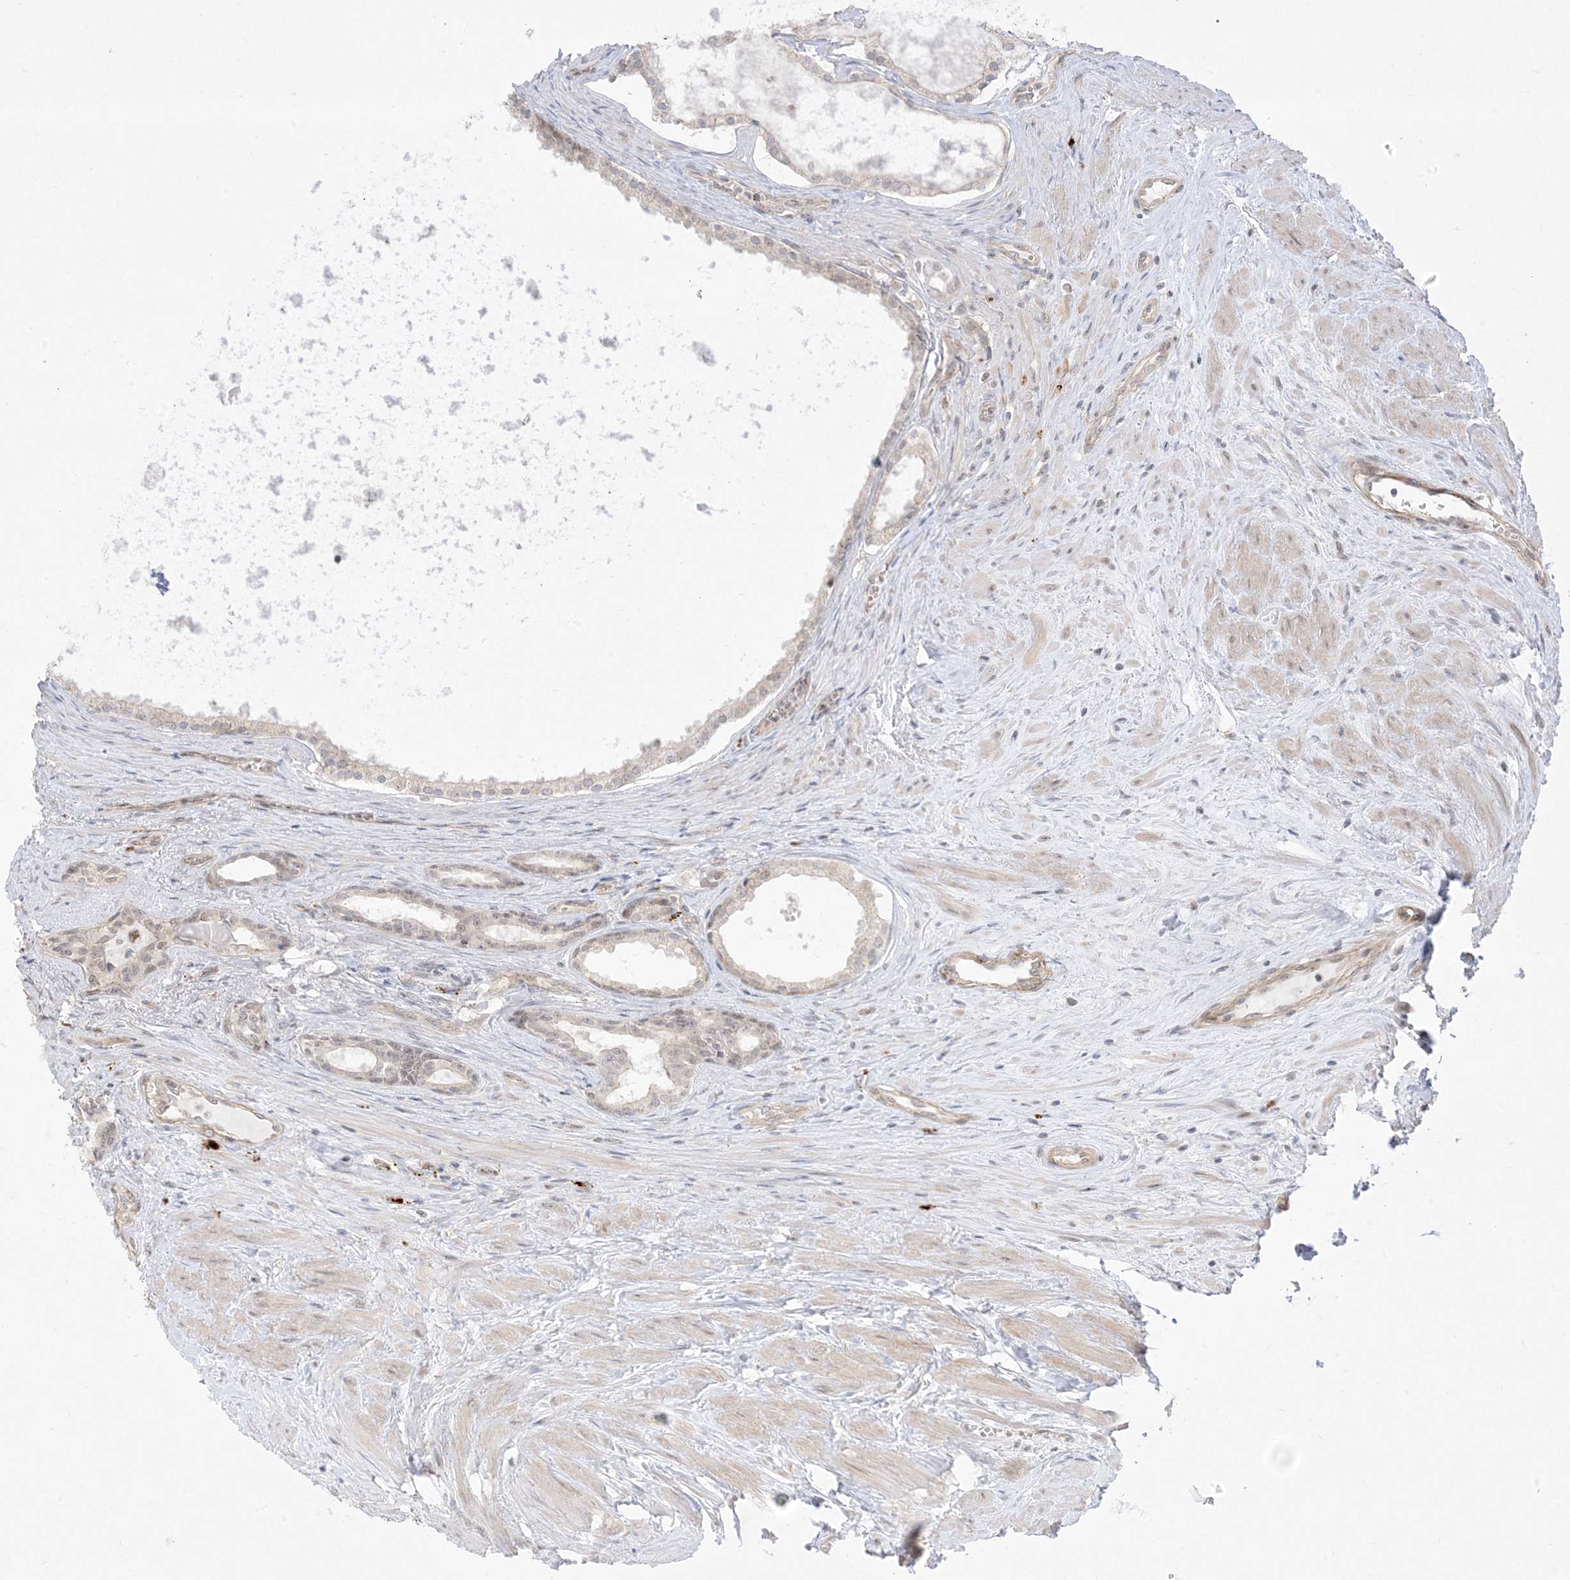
{"staining": {"intensity": "weak", "quantity": "25%-75%", "location": "nuclear"}, "tissue": "prostate cancer", "cell_type": "Tumor cells", "image_type": "cancer", "snomed": [{"axis": "morphology", "description": "Adenocarcinoma, High grade"}, {"axis": "topography", "description": "Prostate"}], "caption": "Human high-grade adenocarcinoma (prostate) stained for a protein (brown) exhibits weak nuclear positive staining in about 25%-75% of tumor cells.", "gene": "PTK6", "patient": {"sex": "male", "age": 68}}